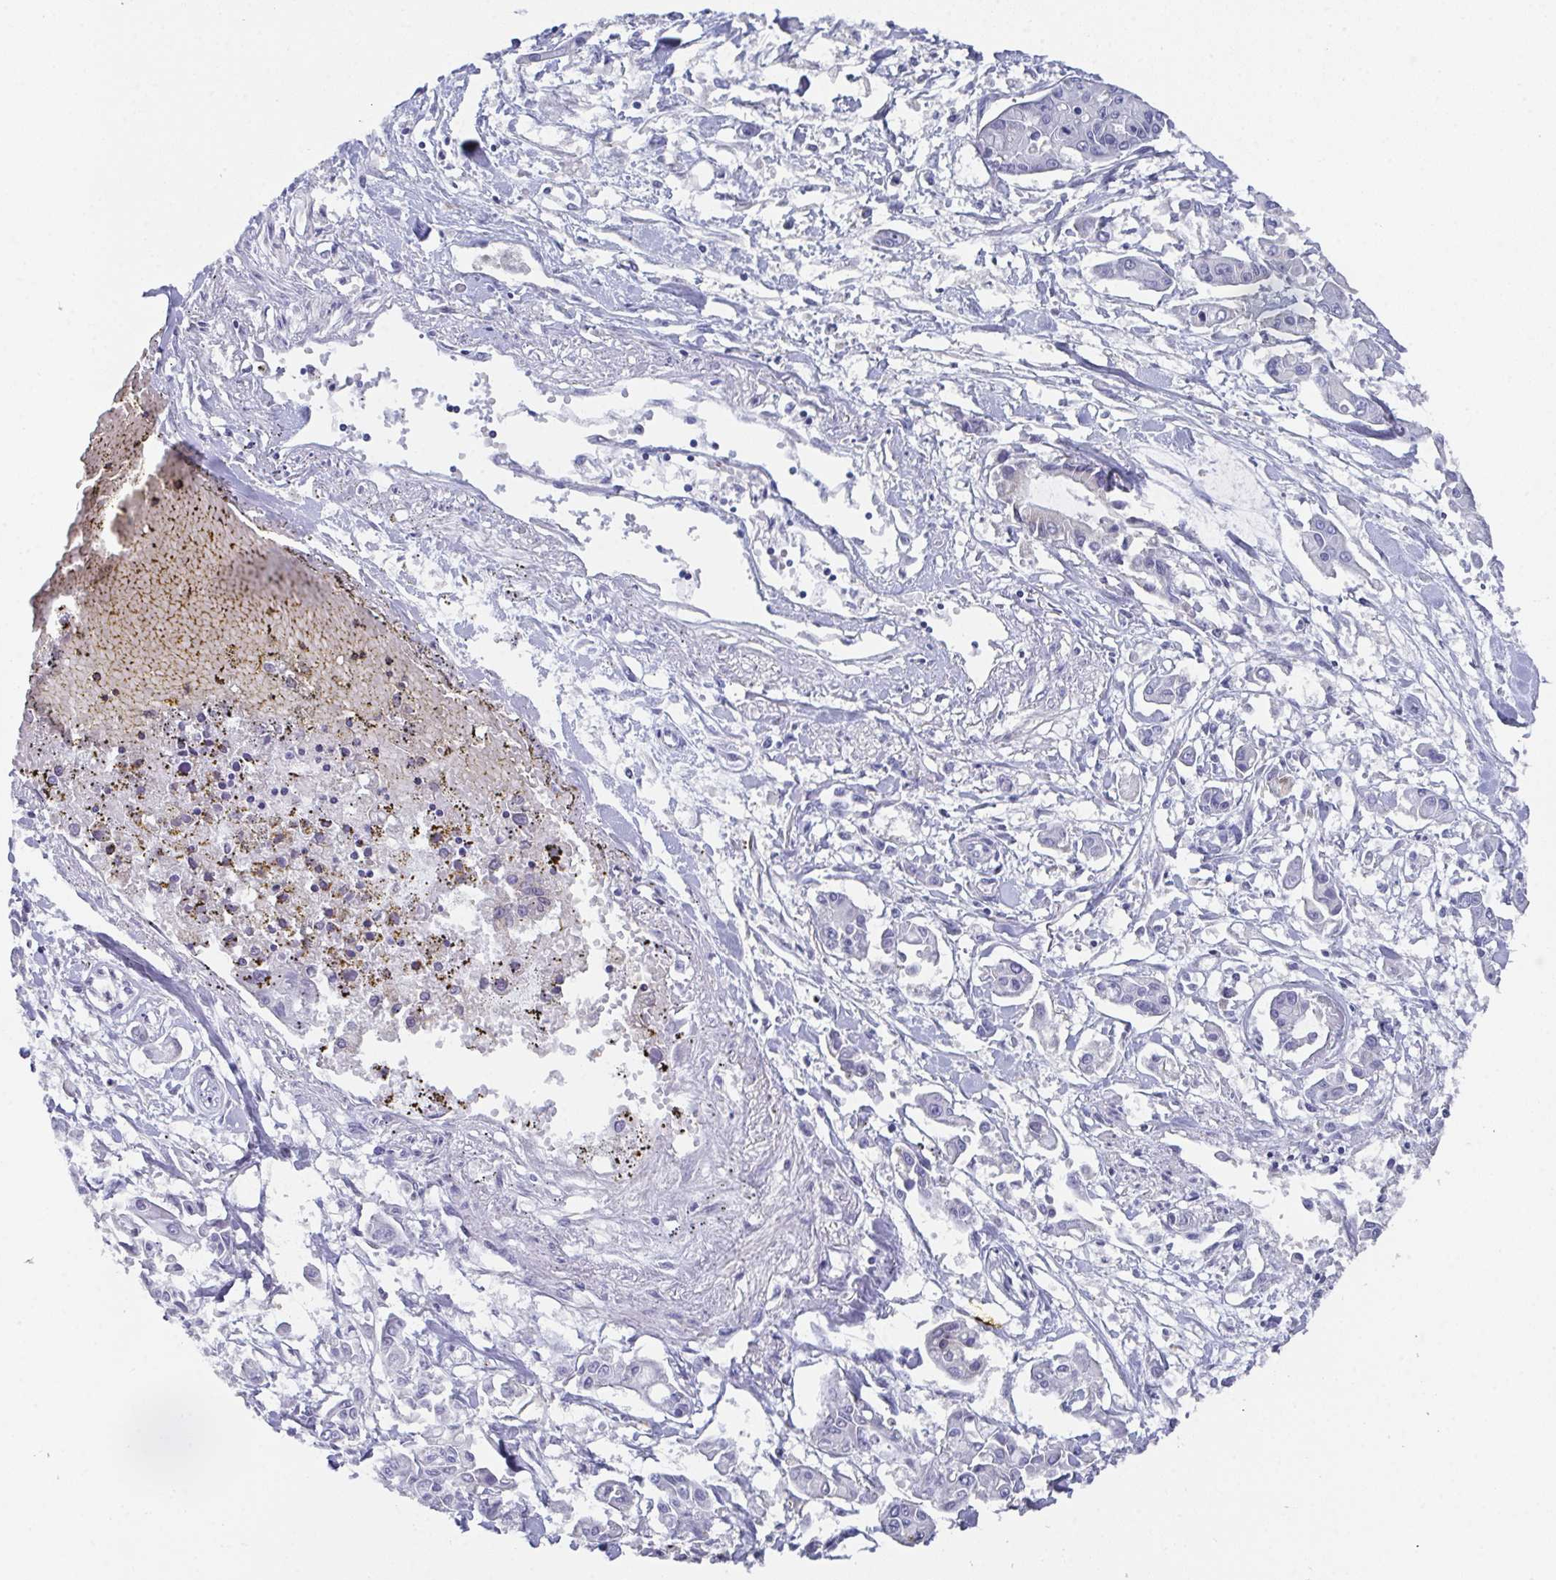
{"staining": {"intensity": "negative", "quantity": "none", "location": "none"}, "tissue": "pancreatic cancer", "cell_type": "Tumor cells", "image_type": "cancer", "snomed": [{"axis": "morphology", "description": "Adenocarcinoma, NOS"}, {"axis": "topography", "description": "Pancreas"}], "caption": "Histopathology image shows no protein positivity in tumor cells of adenocarcinoma (pancreatic) tissue. (DAB (3,3'-diaminobenzidine) immunohistochemistry visualized using brightfield microscopy, high magnification).", "gene": "SSC4D", "patient": {"sex": "male", "age": 61}}